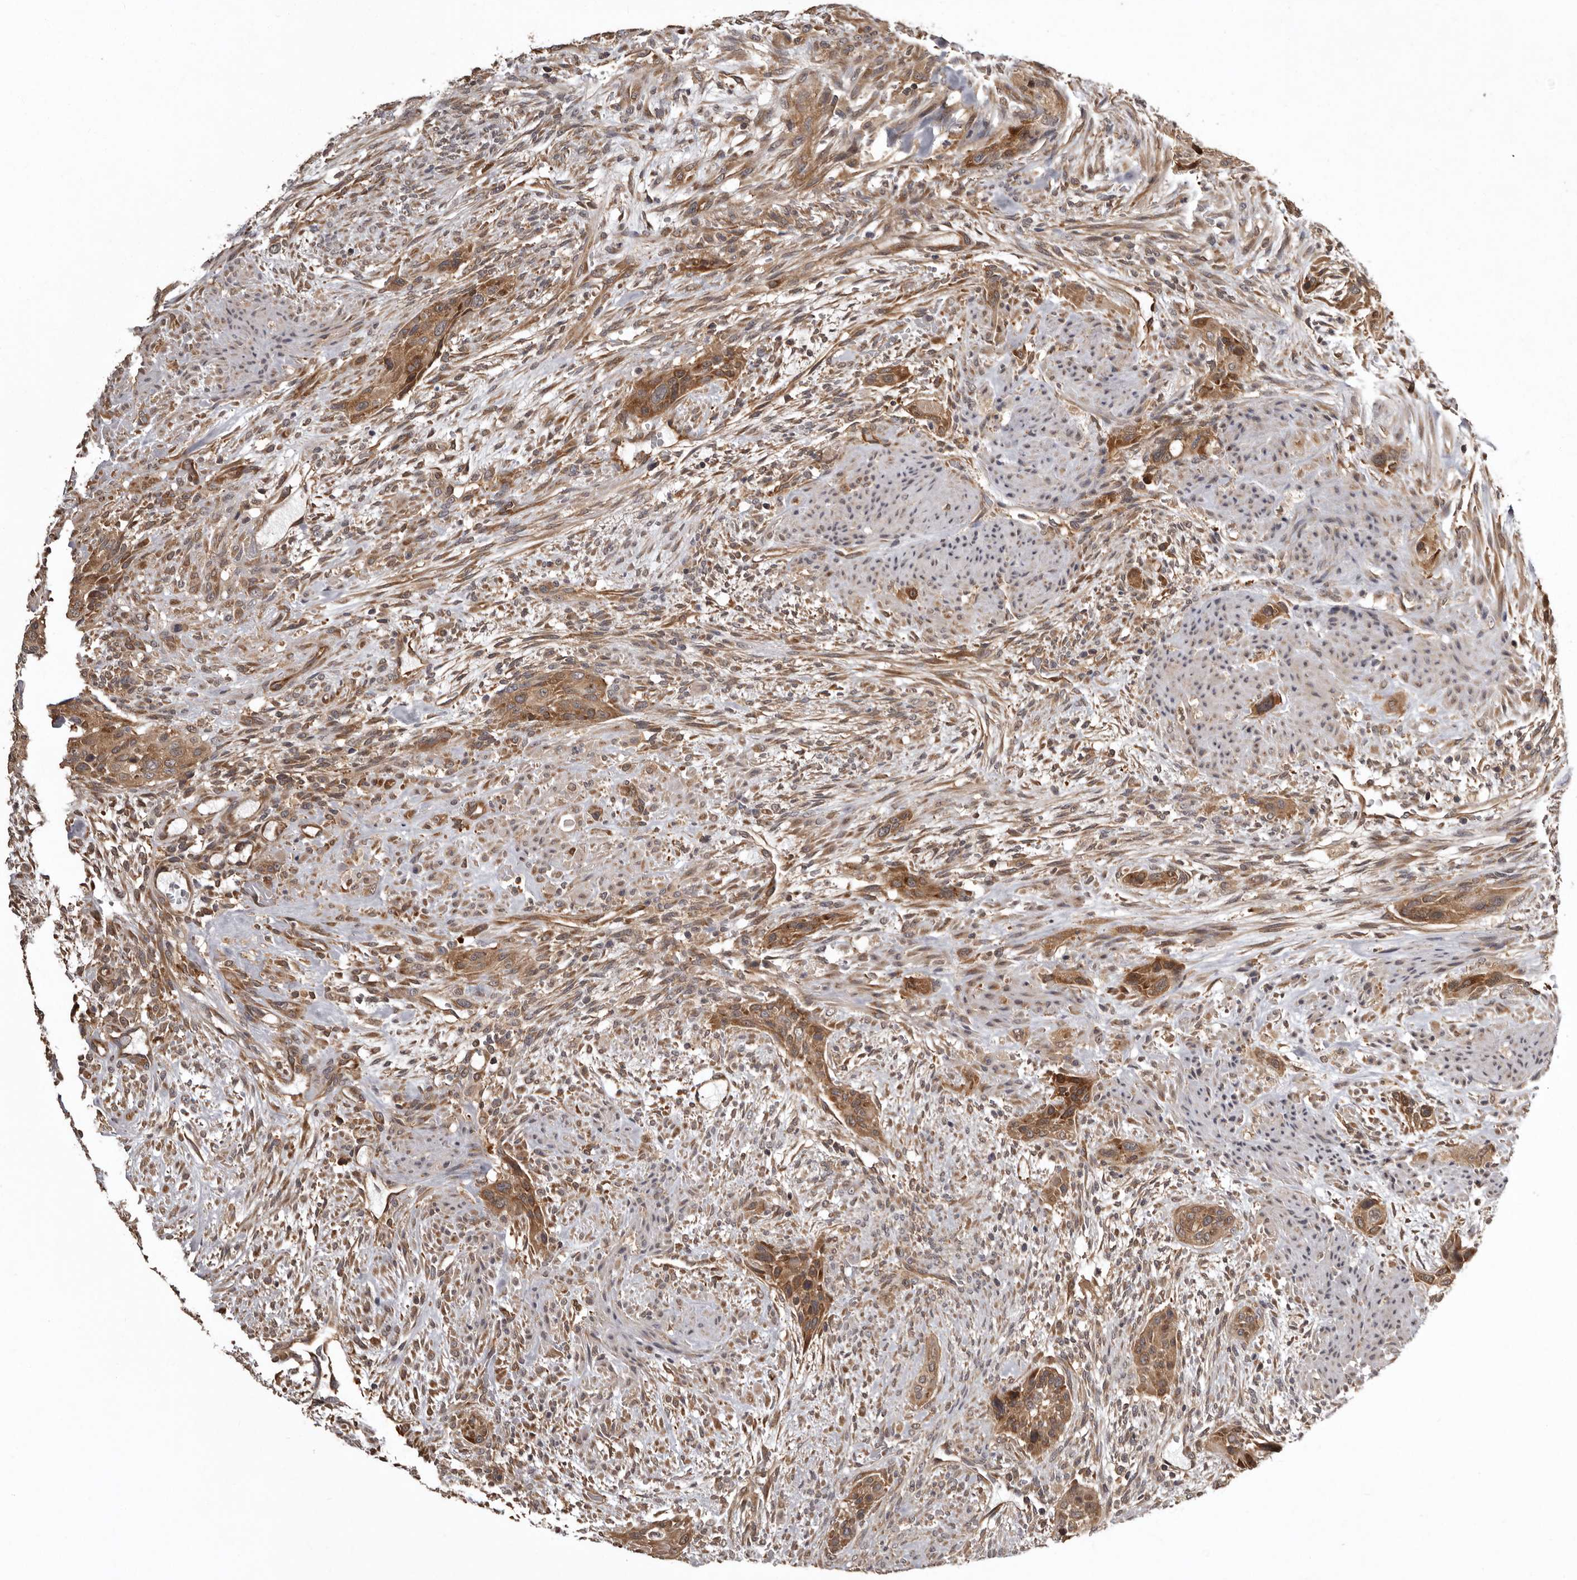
{"staining": {"intensity": "moderate", "quantity": ">75%", "location": "cytoplasmic/membranous"}, "tissue": "urothelial cancer", "cell_type": "Tumor cells", "image_type": "cancer", "snomed": [{"axis": "morphology", "description": "Urothelial carcinoma, High grade"}, {"axis": "topography", "description": "Urinary bladder"}], "caption": "DAB (3,3'-diaminobenzidine) immunohistochemical staining of high-grade urothelial carcinoma shows moderate cytoplasmic/membranous protein staining in approximately >75% of tumor cells.", "gene": "DARS1", "patient": {"sex": "male", "age": 35}}